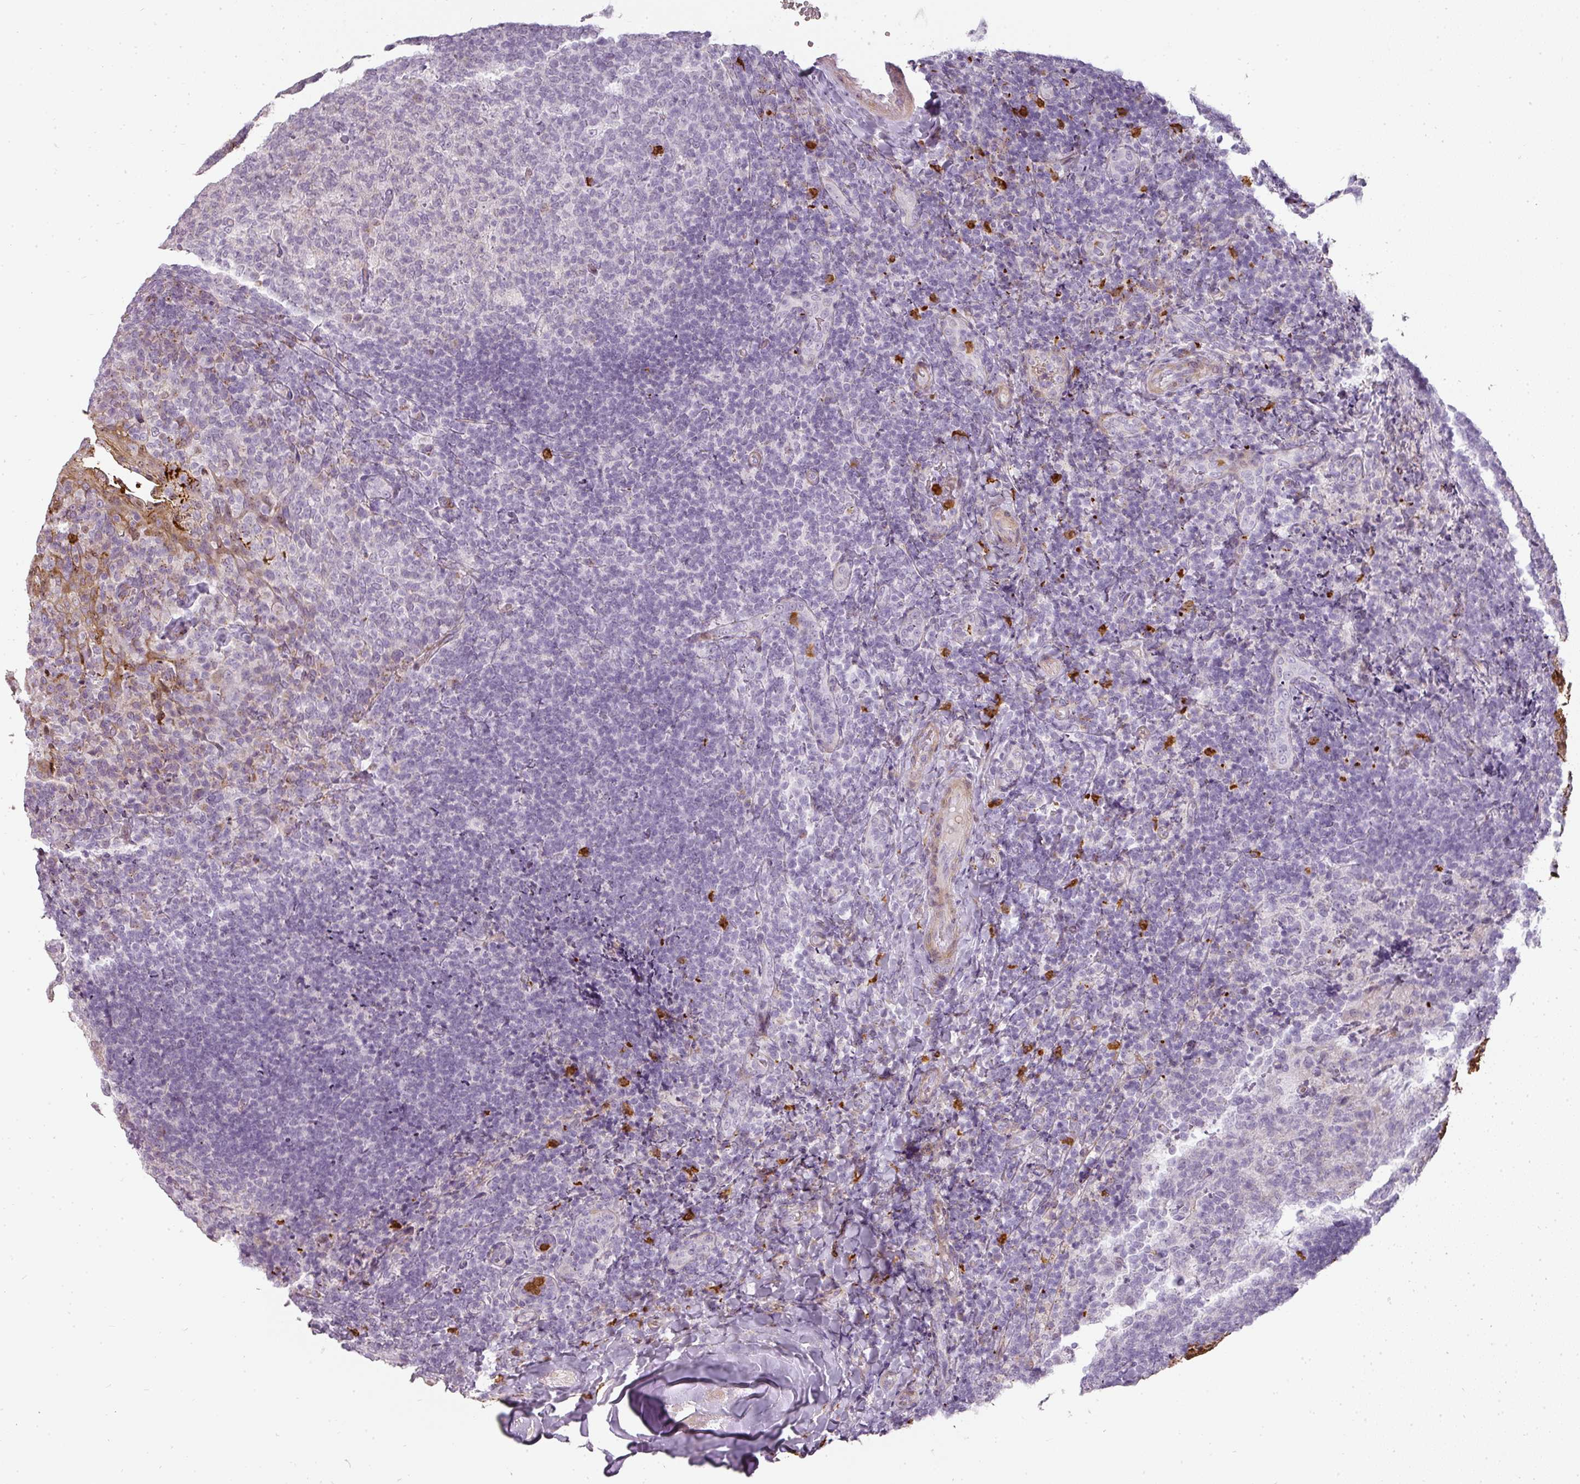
{"staining": {"intensity": "moderate", "quantity": "<25%", "location": "cytoplasmic/membranous"}, "tissue": "tonsil", "cell_type": "Germinal center cells", "image_type": "normal", "snomed": [{"axis": "morphology", "description": "Normal tissue, NOS"}, {"axis": "topography", "description": "Tonsil"}], "caption": "The histopathology image shows immunohistochemical staining of unremarkable tonsil. There is moderate cytoplasmic/membranous positivity is present in approximately <25% of germinal center cells.", "gene": "BIK", "patient": {"sex": "female", "age": 10}}